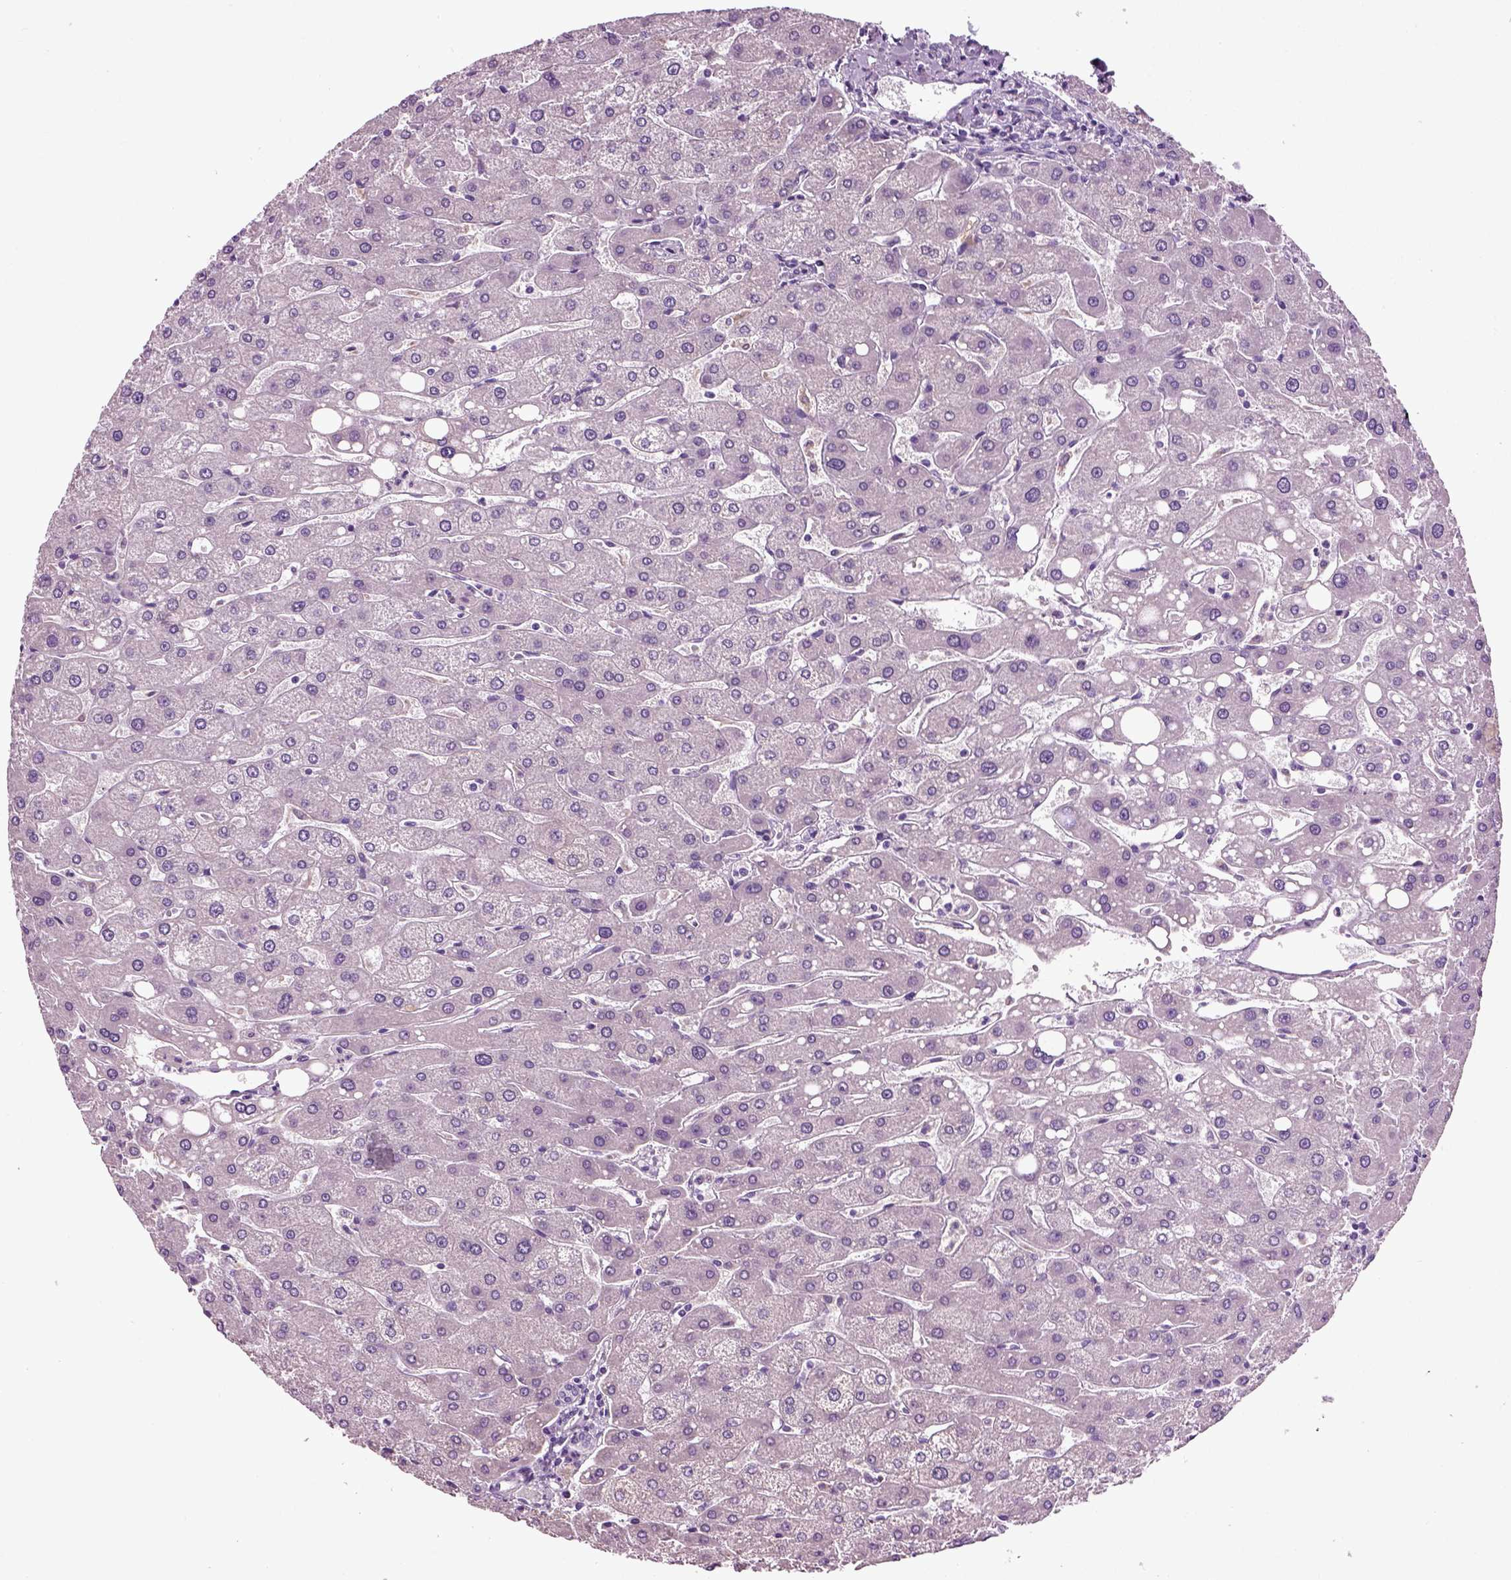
{"staining": {"intensity": "negative", "quantity": "none", "location": "none"}, "tissue": "liver", "cell_type": "Cholangiocytes", "image_type": "normal", "snomed": [{"axis": "morphology", "description": "Normal tissue, NOS"}, {"axis": "topography", "description": "Liver"}], "caption": "Immunohistochemistry (IHC) photomicrograph of unremarkable liver stained for a protein (brown), which demonstrates no positivity in cholangiocytes.", "gene": "DNAH10", "patient": {"sex": "male", "age": 67}}